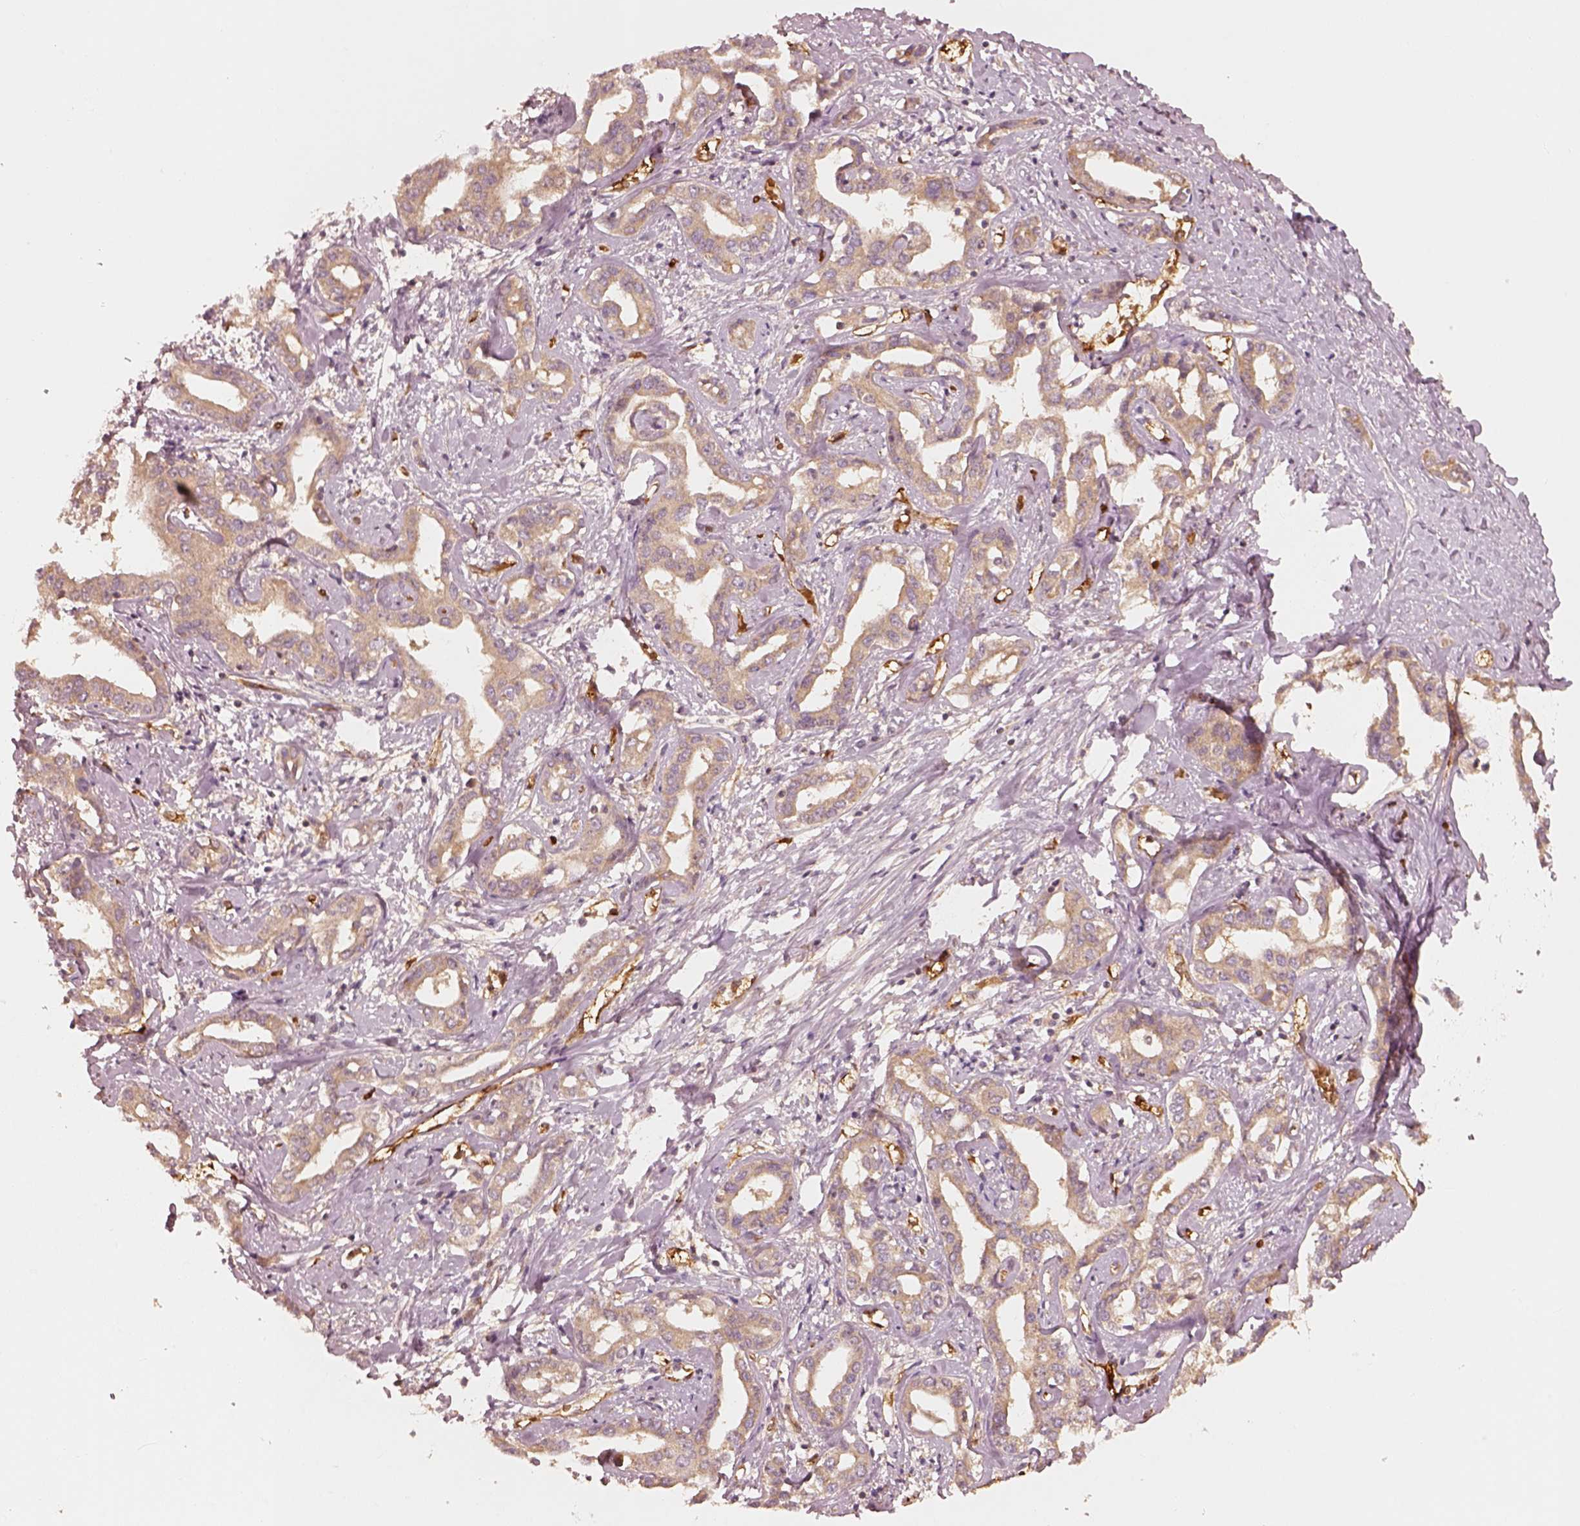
{"staining": {"intensity": "weak", "quantity": ">75%", "location": "cytoplasmic/membranous"}, "tissue": "liver cancer", "cell_type": "Tumor cells", "image_type": "cancer", "snomed": [{"axis": "morphology", "description": "Cholangiocarcinoma"}, {"axis": "topography", "description": "Liver"}], "caption": "Liver cancer stained with a protein marker displays weak staining in tumor cells.", "gene": "FSCN1", "patient": {"sex": "male", "age": 59}}